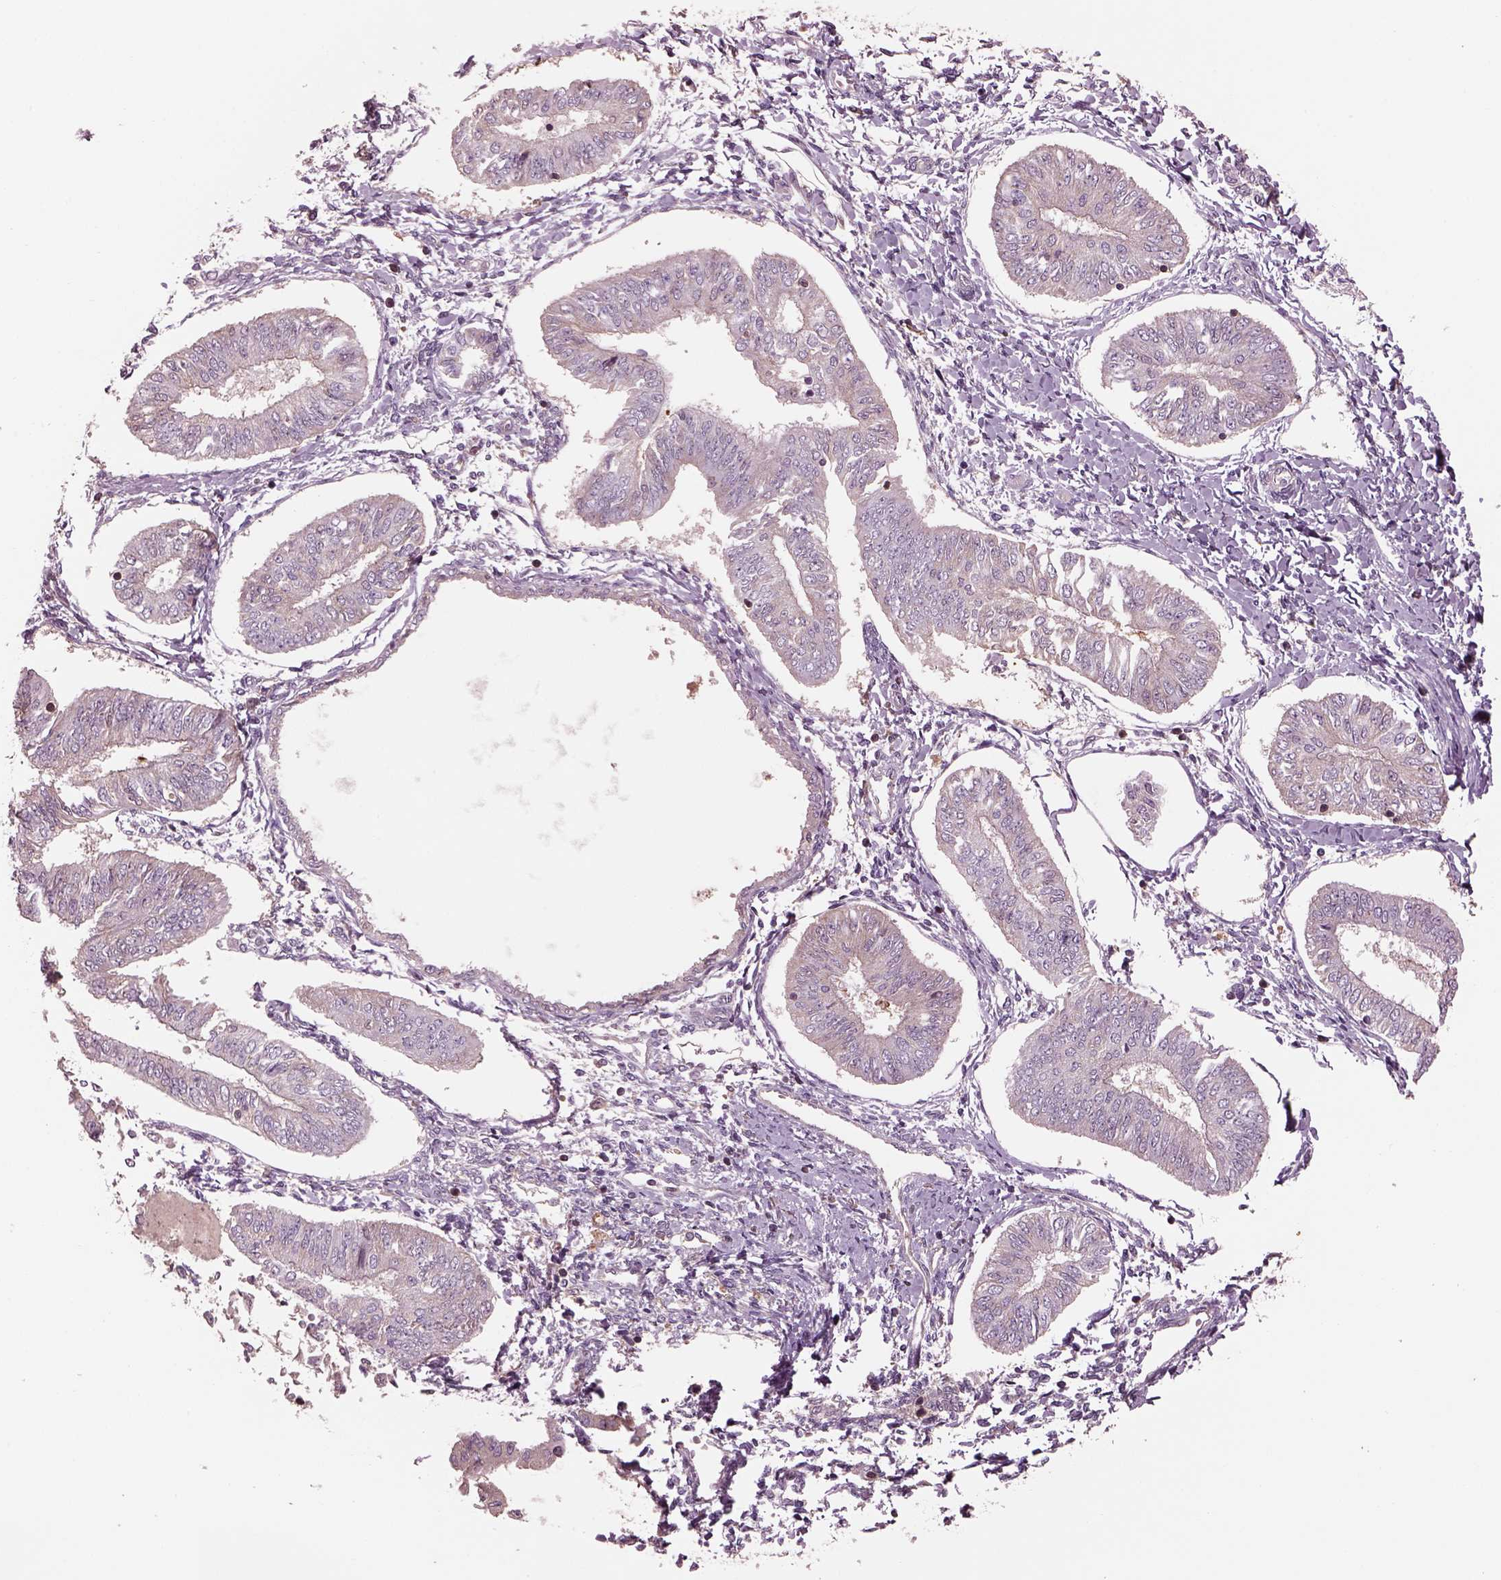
{"staining": {"intensity": "negative", "quantity": "none", "location": "none"}, "tissue": "endometrial cancer", "cell_type": "Tumor cells", "image_type": "cancer", "snomed": [{"axis": "morphology", "description": "Adenocarcinoma, NOS"}, {"axis": "topography", "description": "Endometrium"}], "caption": "Endometrial adenocarcinoma was stained to show a protein in brown. There is no significant positivity in tumor cells. Brightfield microscopy of IHC stained with DAB (brown) and hematoxylin (blue), captured at high magnification.", "gene": "PTX4", "patient": {"sex": "female", "age": 58}}